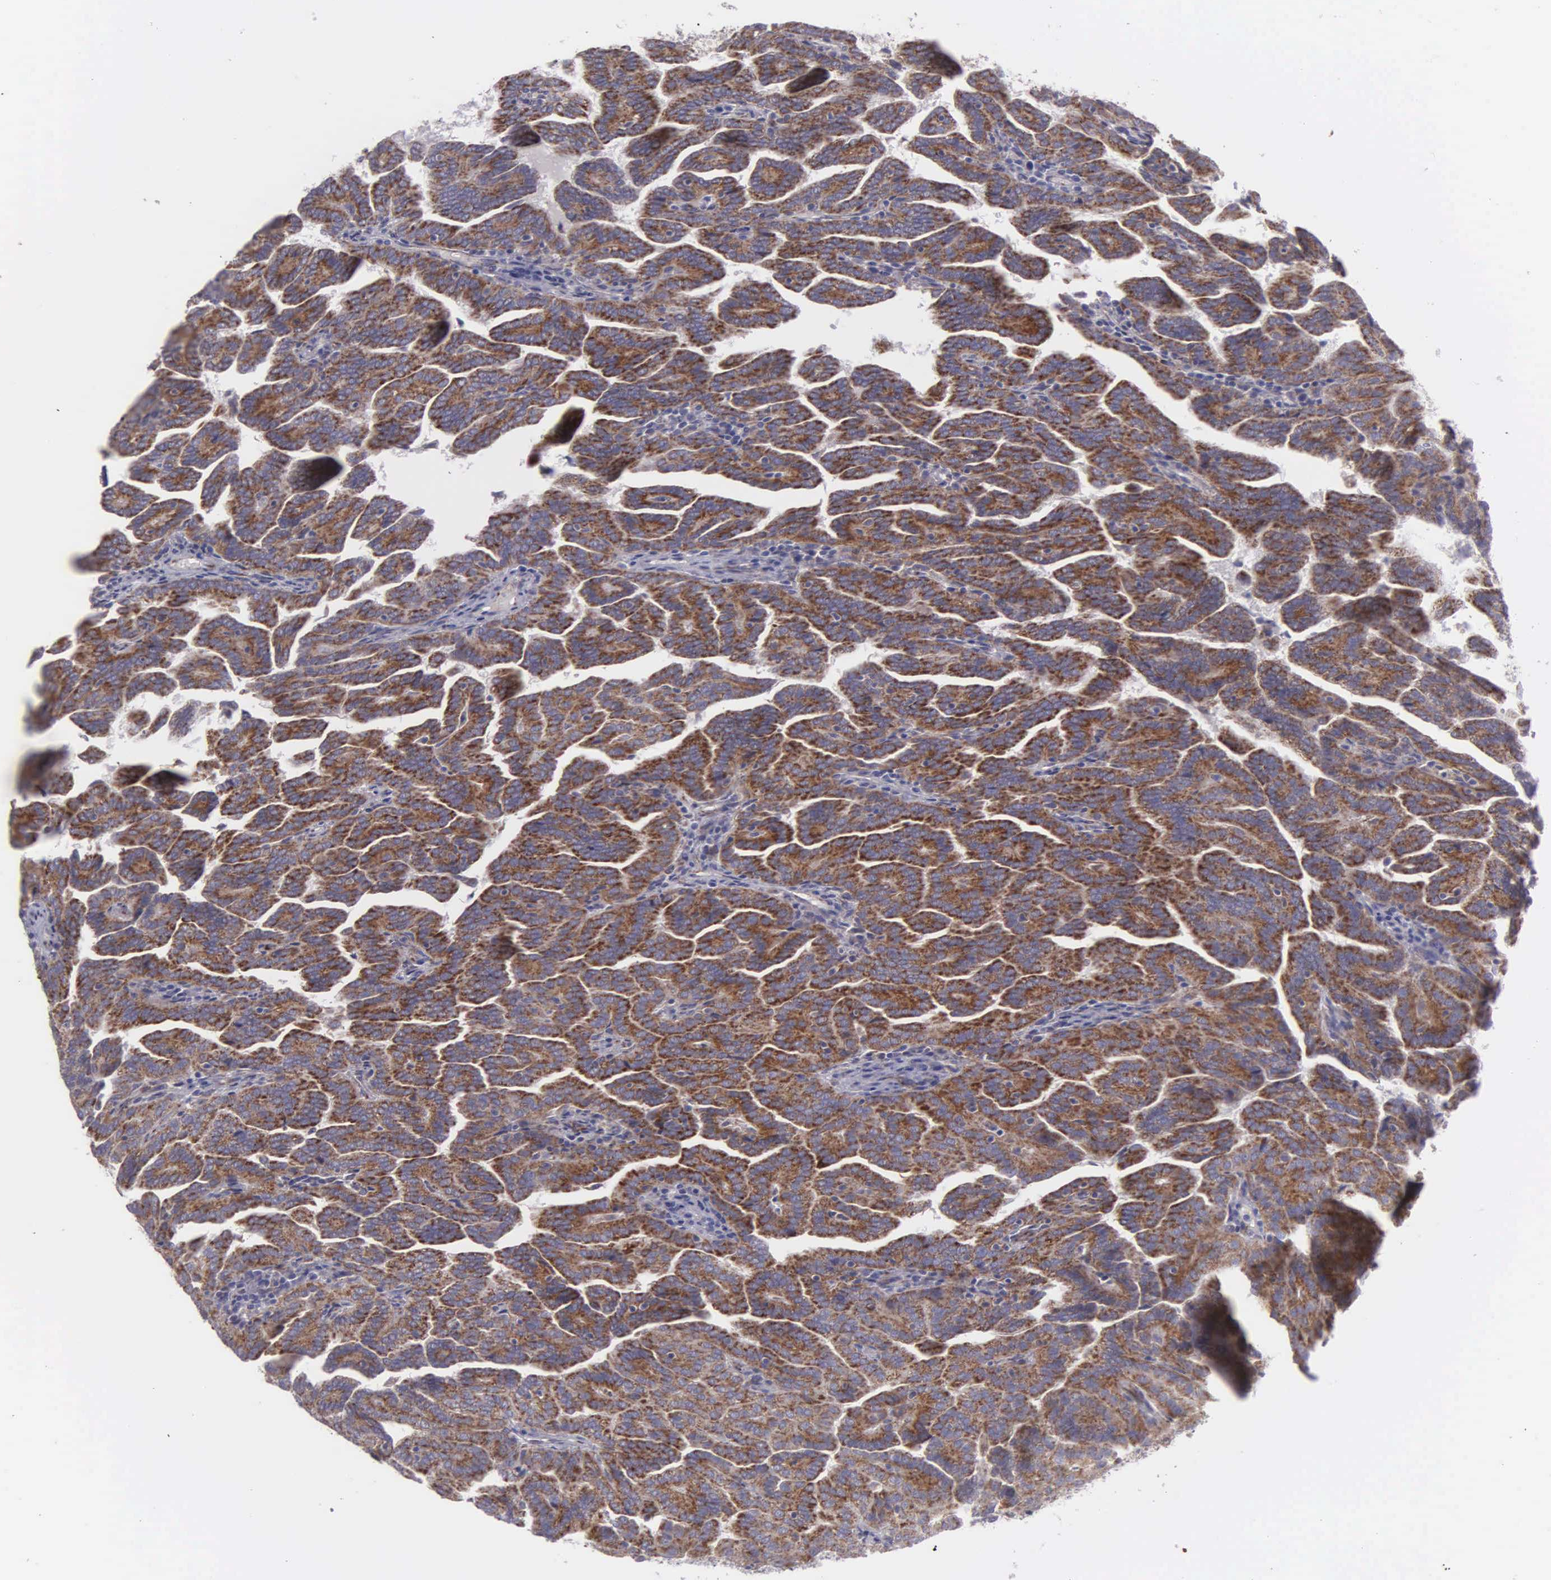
{"staining": {"intensity": "strong", "quantity": ">75%", "location": "cytoplasmic/membranous"}, "tissue": "renal cancer", "cell_type": "Tumor cells", "image_type": "cancer", "snomed": [{"axis": "morphology", "description": "Adenocarcinoma, NOS"}, {"axis": "topography", "description": "Kidney"}], "caption": "Approximately >75% of tumor cells in human renal cancer (adenocarcinoma) display strong cytoplasmic/membranous protein staining as visualized by brown immunohistochemical staining.", "gene": "SYNJ2BP", "patient": {"sex": "male", "age": 61}}